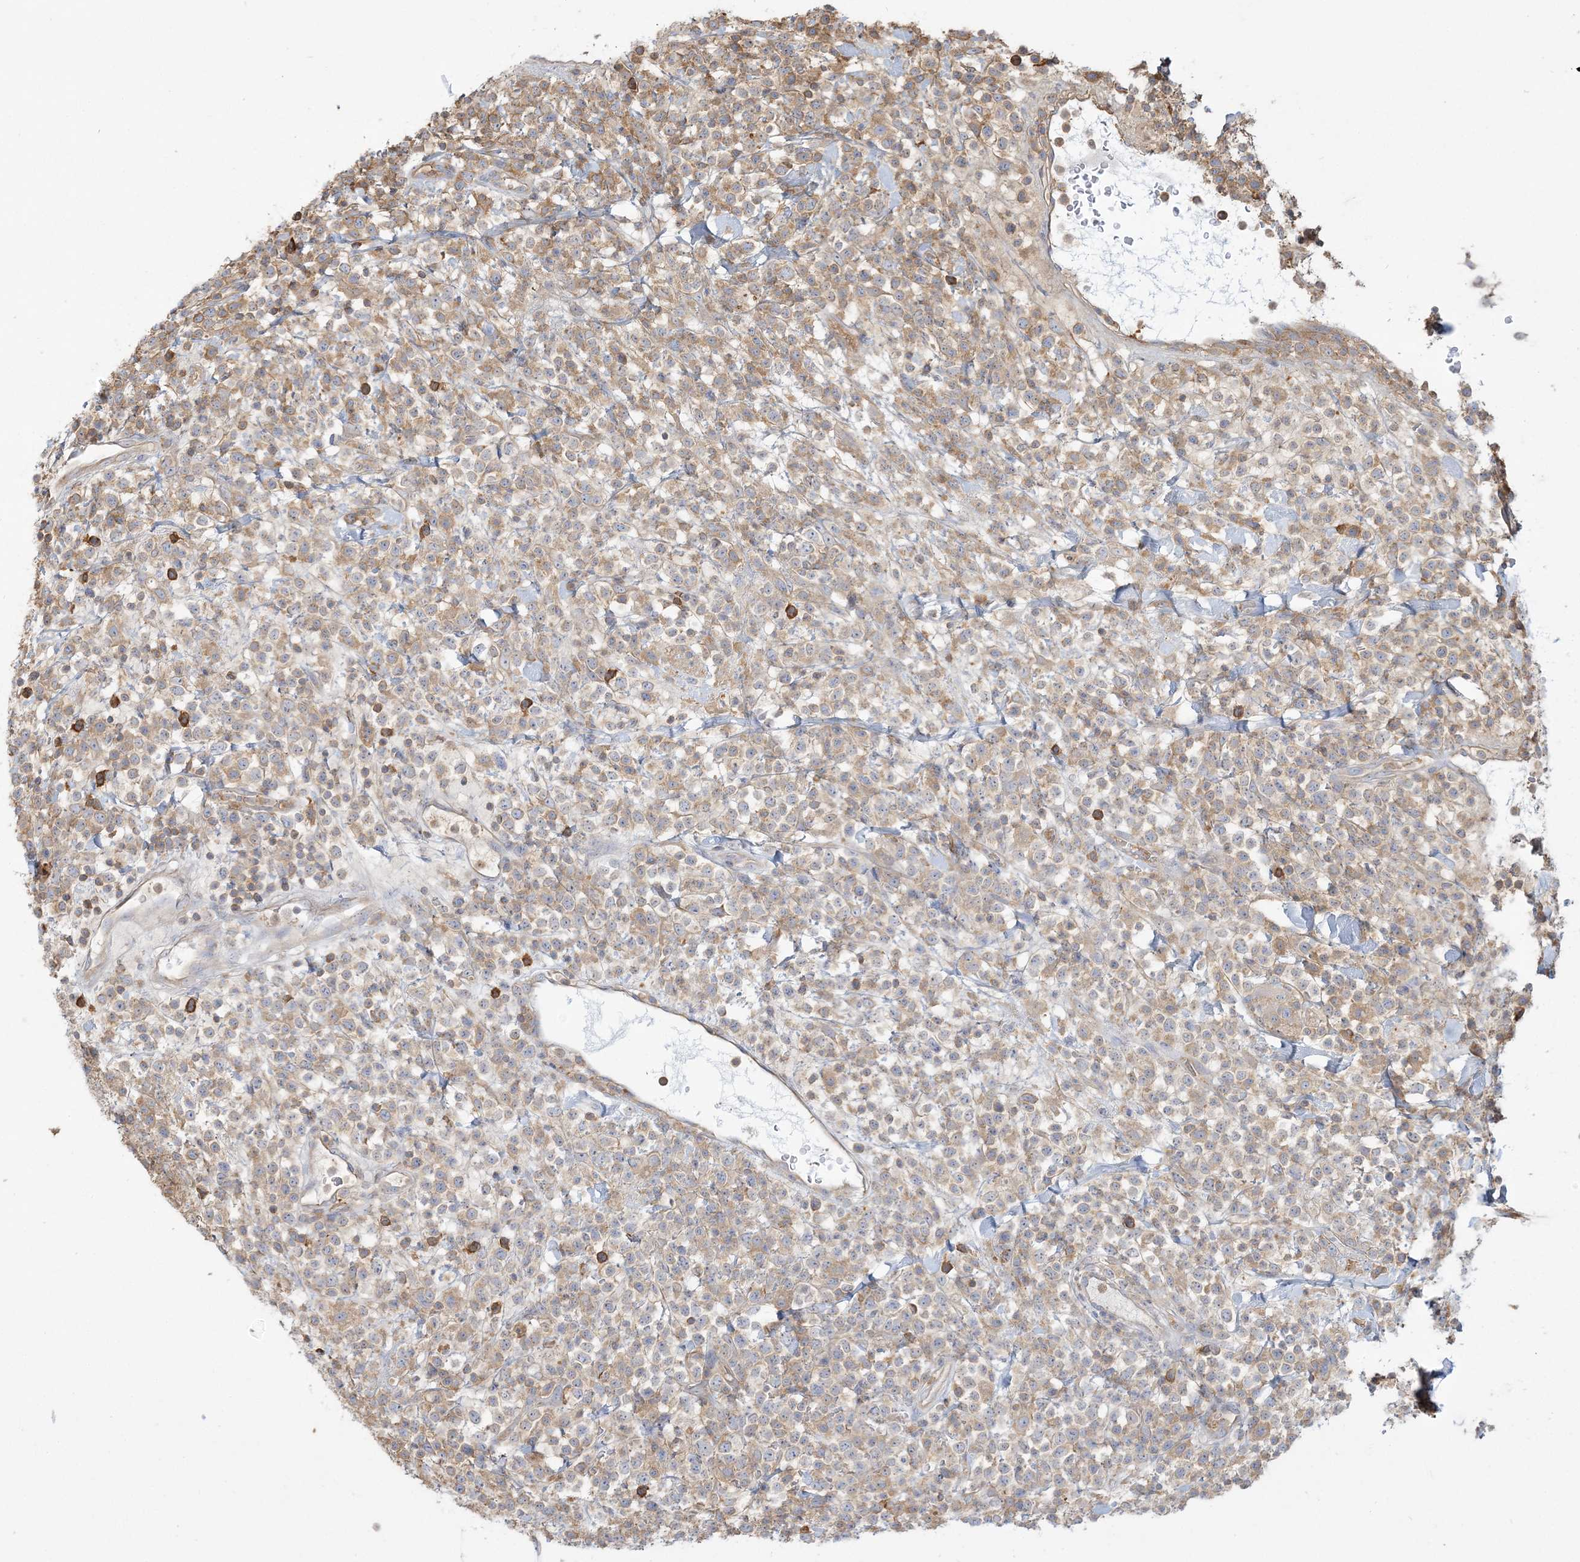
{"staining": {"intensity": "weak", "quantity": ">75%", "location": "cytoplasmic/membranous"}, "tissue": "lymphoma", "cell_type": "Tumor cells", "image_type": "cancer", "snomed": [{"axis": "morphology", "description": "Malignant lymphoma, non-Hodgkin's type, High grade"}, {"axis": "topography", "description": "Colon"}], "caption": "Immunohistochemical staining of human lymphoma shows weak cytoplasmic/membranous protein positivity in about >75% of tumor cells.", "gene": "ANKS1A", "patient": {"sex": "female", "age": 53}}